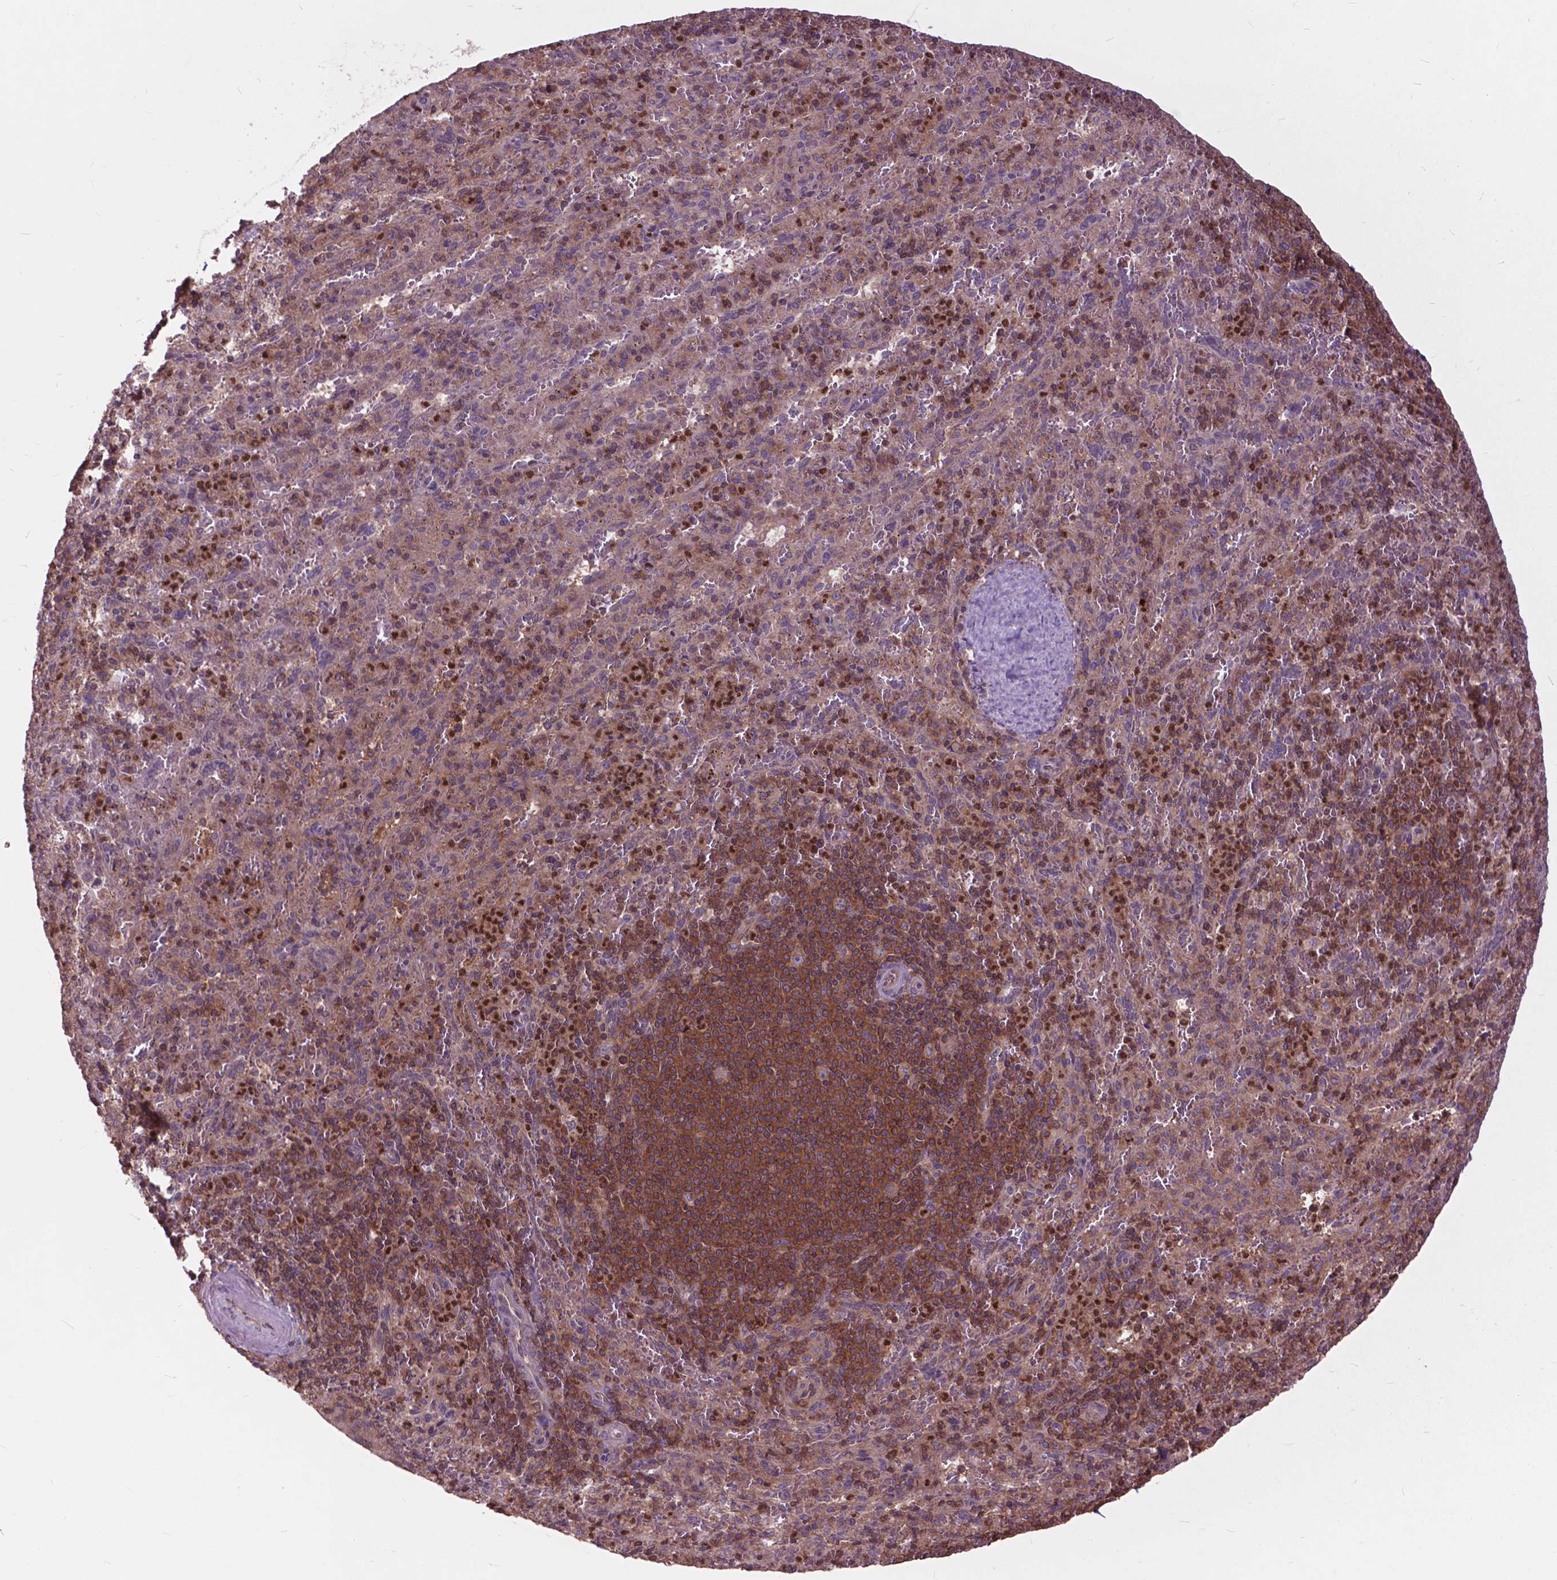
{"staining": {"intensity": "weak", "quantity": "25%-75%", "location": "cytoplasmic/membranous"}, "tissue": "spleen", "cell_type": "Cells in red pulp", "image_type": "normal", "snomed": [{"axis": "morphology", "description": "Normal tissue, NOS"}, {"axis": "topography", "description": "Spleen"}], "caption": "A micrograph of human spleen stained for a protein reveals weak cytoplasmic/membranous brown staining in cells in red pulp. The protein of interest is stained brown, and the nuclei are stained in blue (DAB (3,3'-diaminobenzidine) IHC with brightfield microscopy, high magnification).", "gene": "ARAF", "patient": {"sex": "male", "age": 57}}